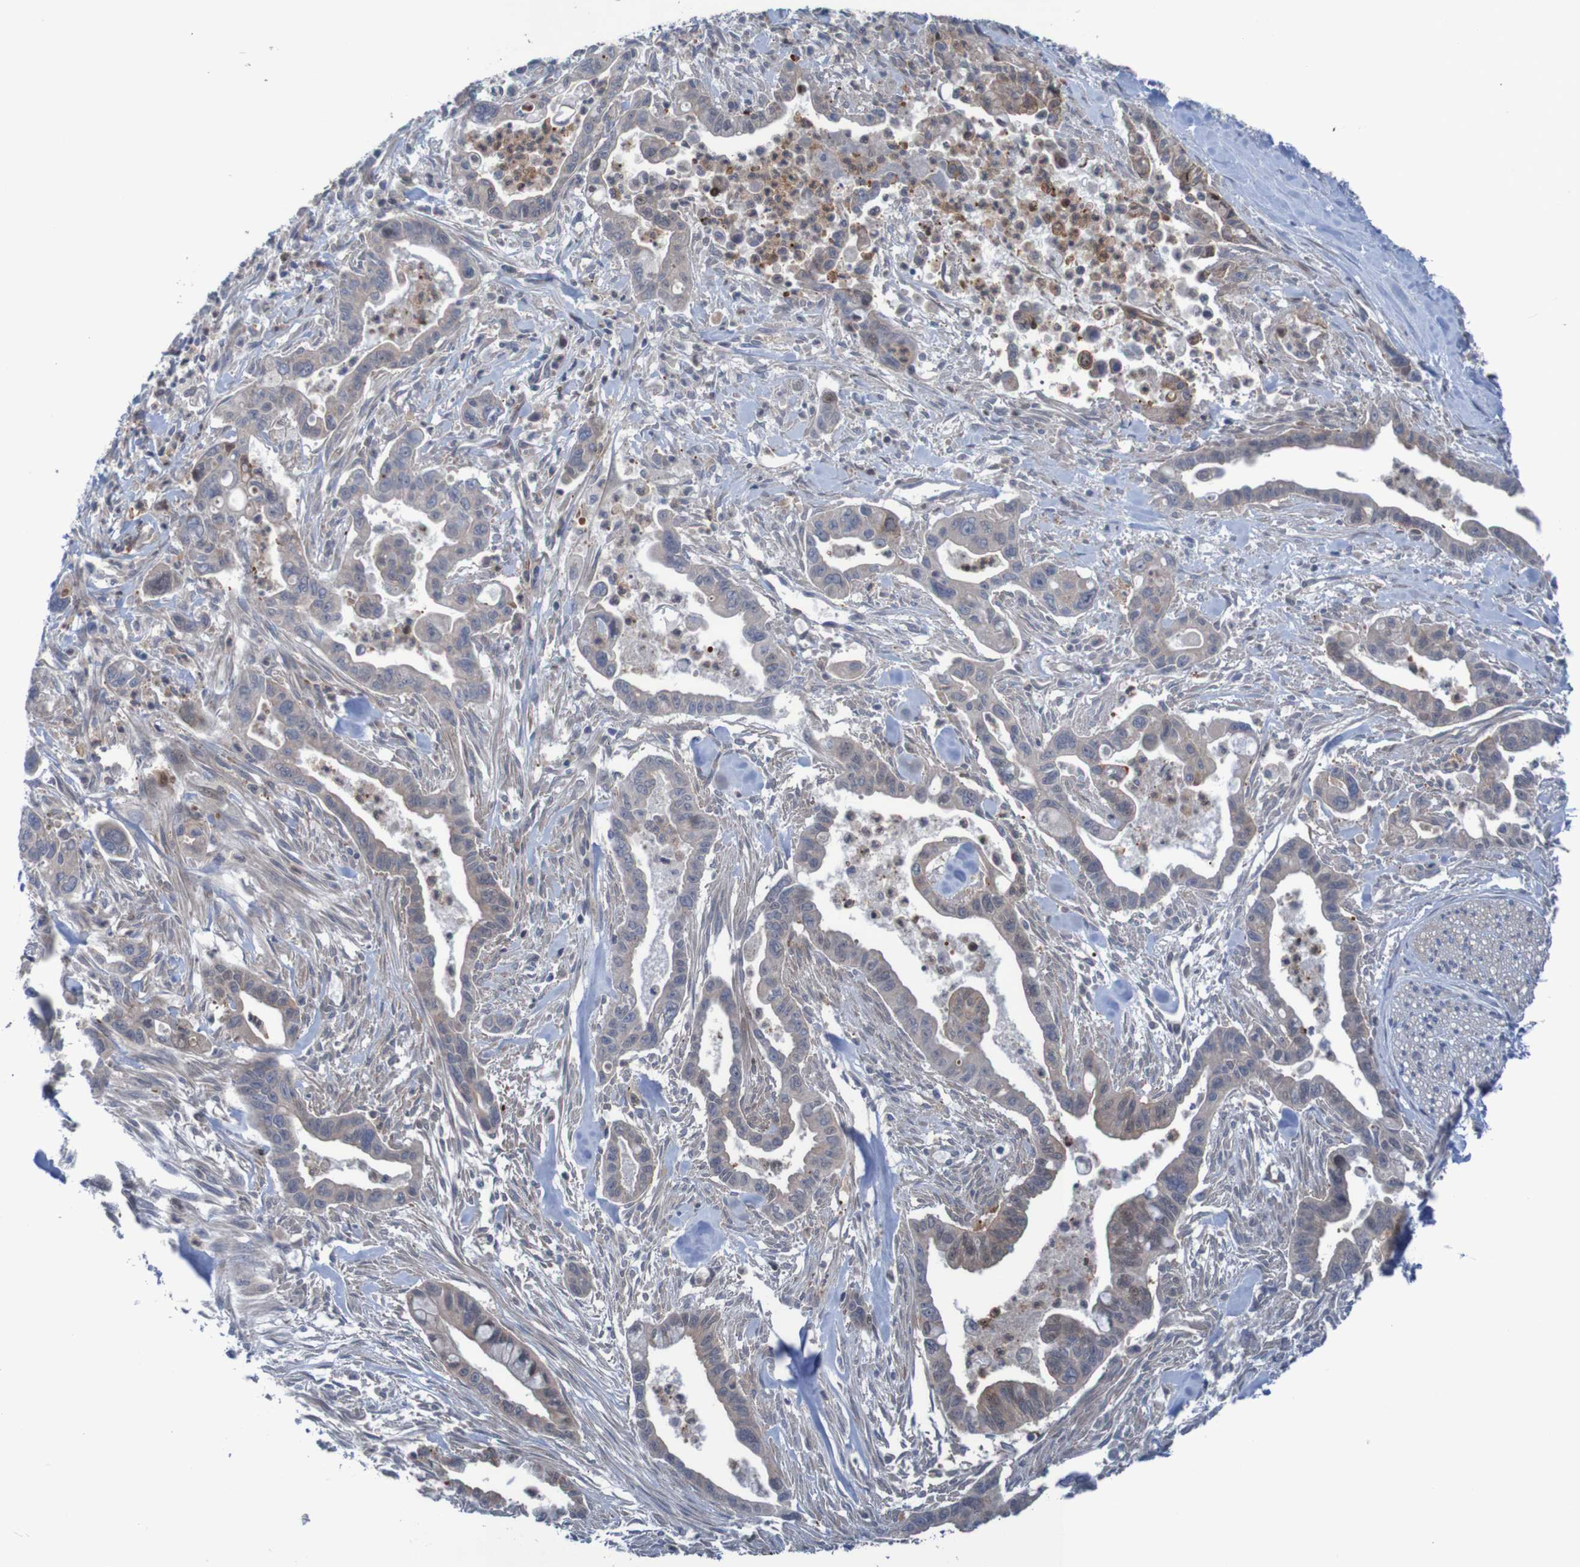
{"staining": {"intensity": "weak", "quantity": "<25%", "location": "cytoplasmic/membranous"}, "tissue": "pancreatic cancer", "cell_type": "Tumor cells", "image_type": "cancer", "snomed": [{"axis": "morphology", "description": "Adenocarcinoma, NOS"}, {"axis": "topography", "description": "Pancreas"}], "caption": "Immunohistochemistry of human pancreatic cancer (adenocarcinoma) displays no expression in tumor cells. Nuclei are stained in blue.", "gene": "ANGPT4", "patient": {"sex": "male", "age": 70}}